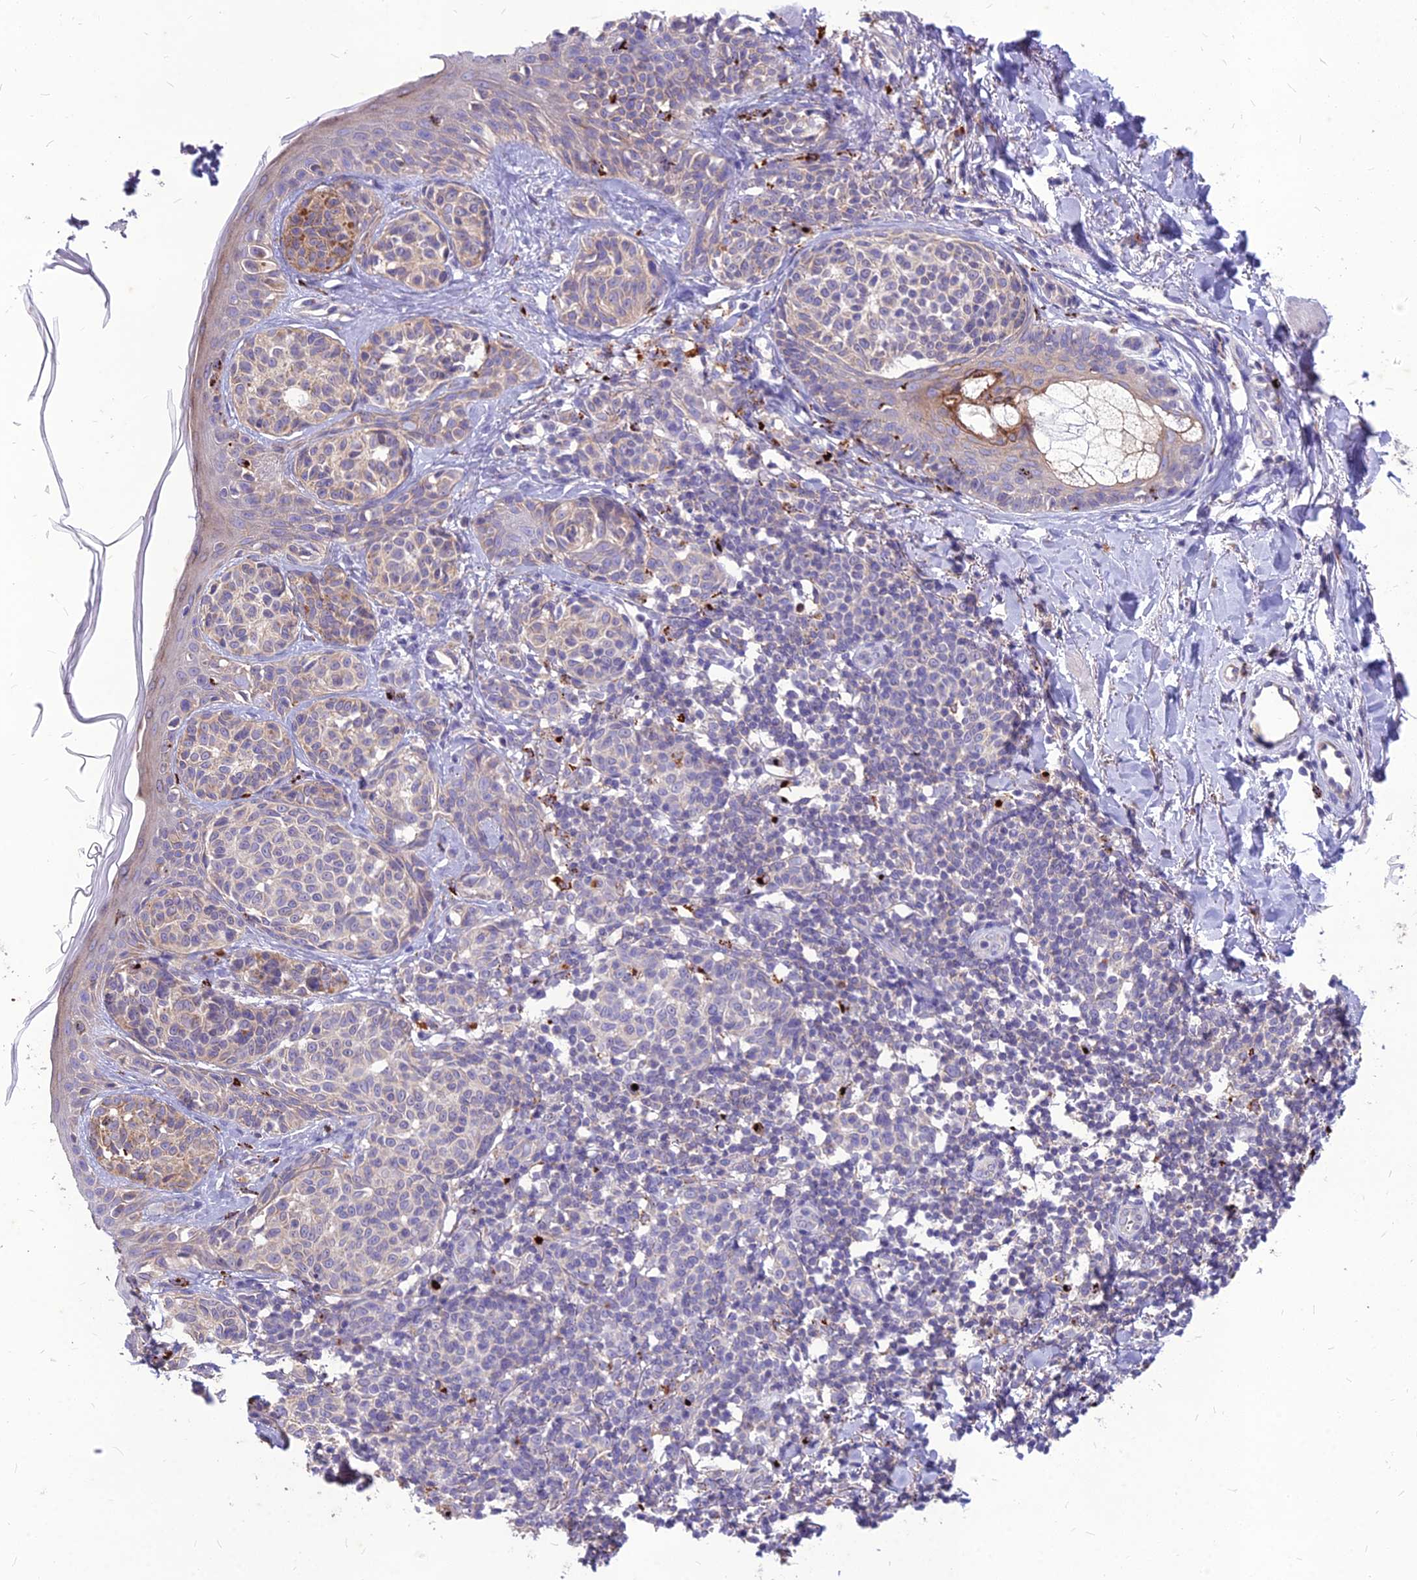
{"staining": {"intensity": "negative", "quantity": "none", "location": "none"}, "tissue": "melanoma", "cell_type": "Tumor cells", "image_type": "cancer", "snomed": [{"axis": "morphology", "description": "Malignant melanoma, NOS"}, {"axis": "topography", "description": "Skin of upper extremity"}], "caption": "Photomicrograph shows no significant protein expression in tumor cells of malignant melanoma.", "gene": "PCED1B", "patient": {"sex": "male", "age": 40}}